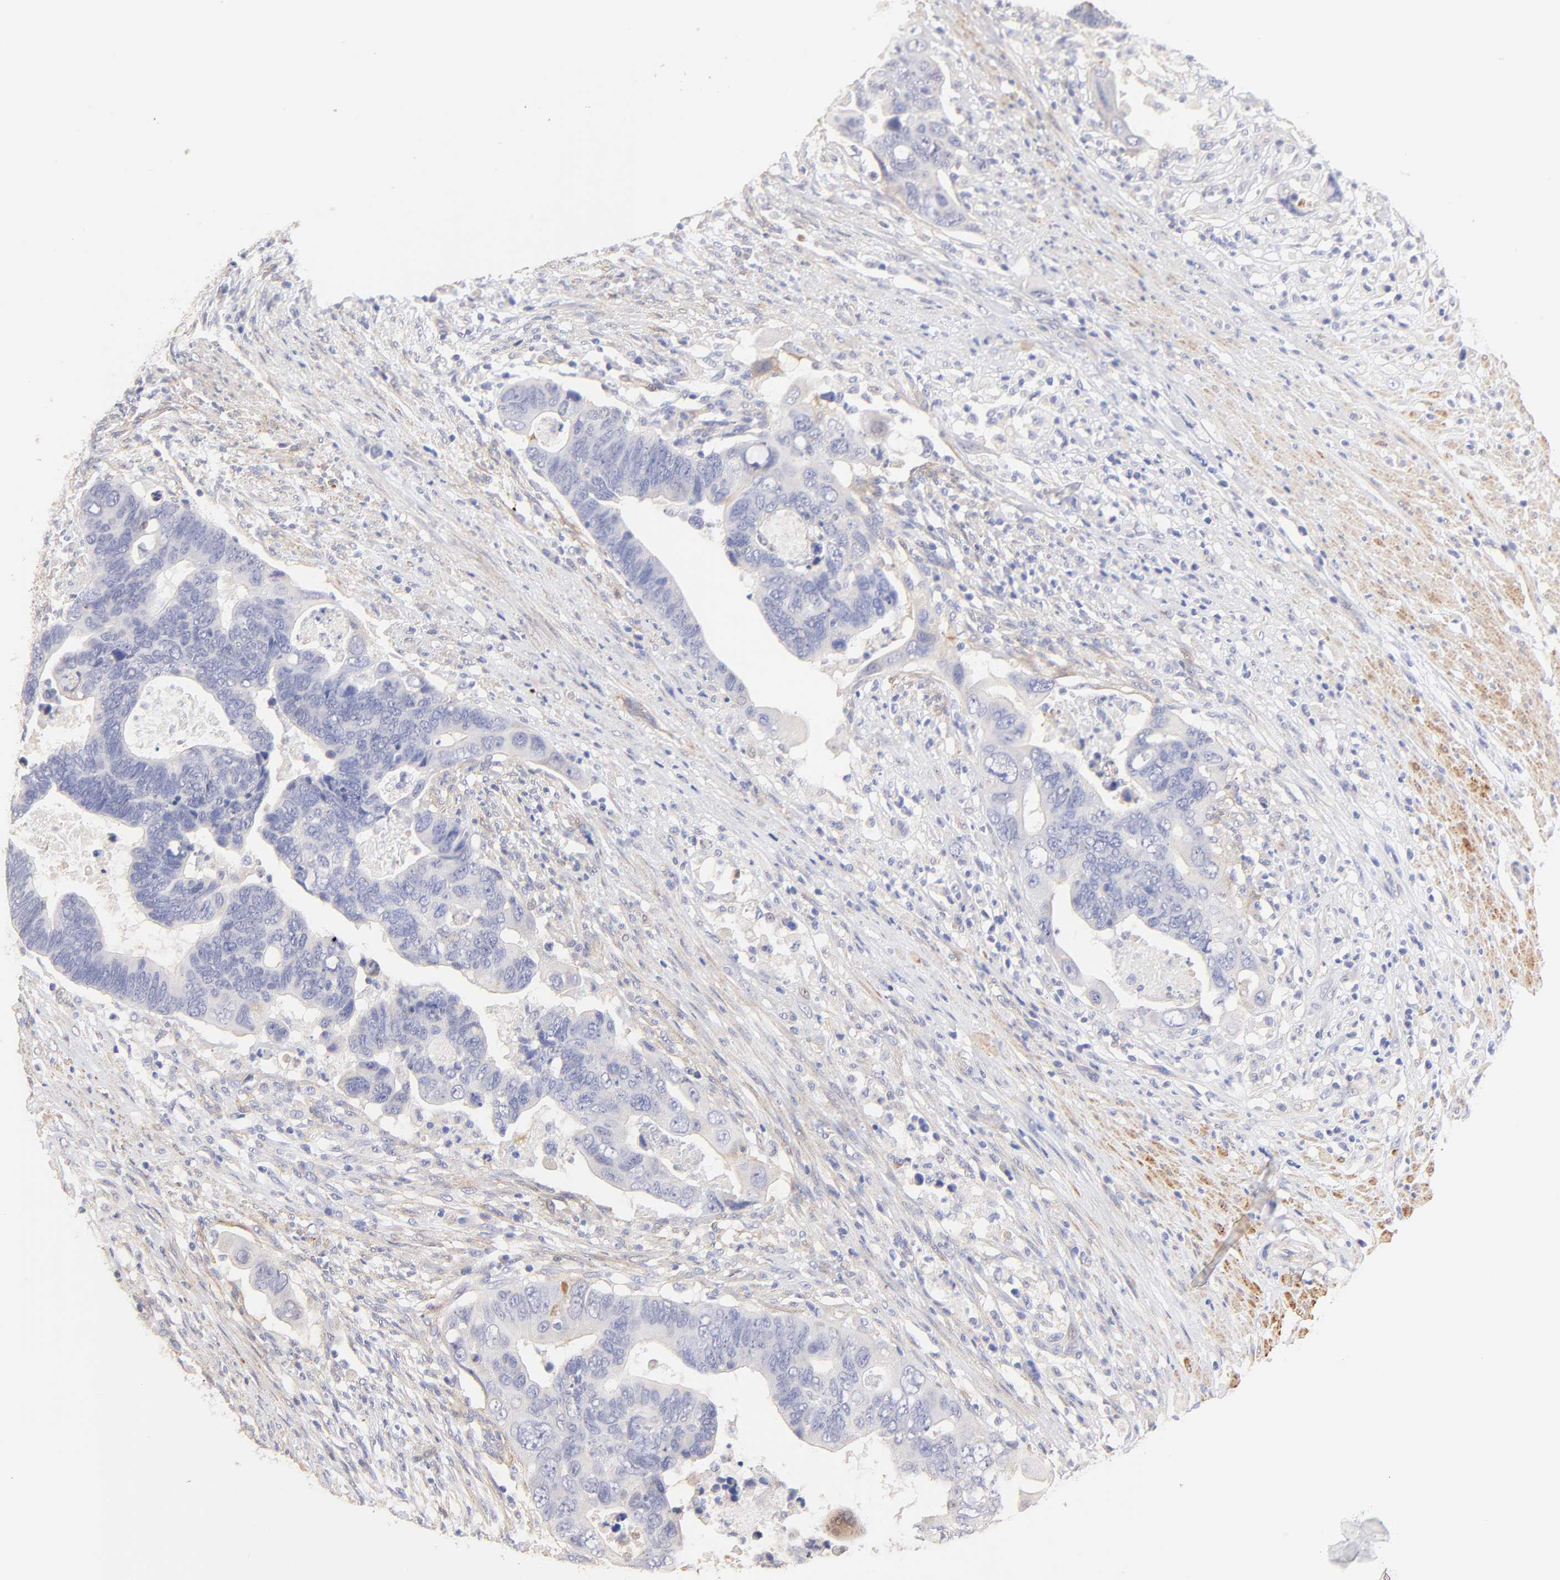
{"staining": {"intensity": "negative", "quantity": "none", "location": "none"}, "tissue": "colorectal cancer", "cell_type": "Tumor cells", "image_type": "cancer", "snomed": [{"axis": "morphology", "description": "Adenocarcinoma, NOS"}, {"axis": "topography", "description": "Rectum"}], "caption": "IHC photomicrograph of neoplastic tissue: colorectal adenocarcinoma stained with DAB exhibits no significant protein positivity in tumor cells.", "gene": "ACTRT1", "patient": {"sex": "male", "age": 53}}